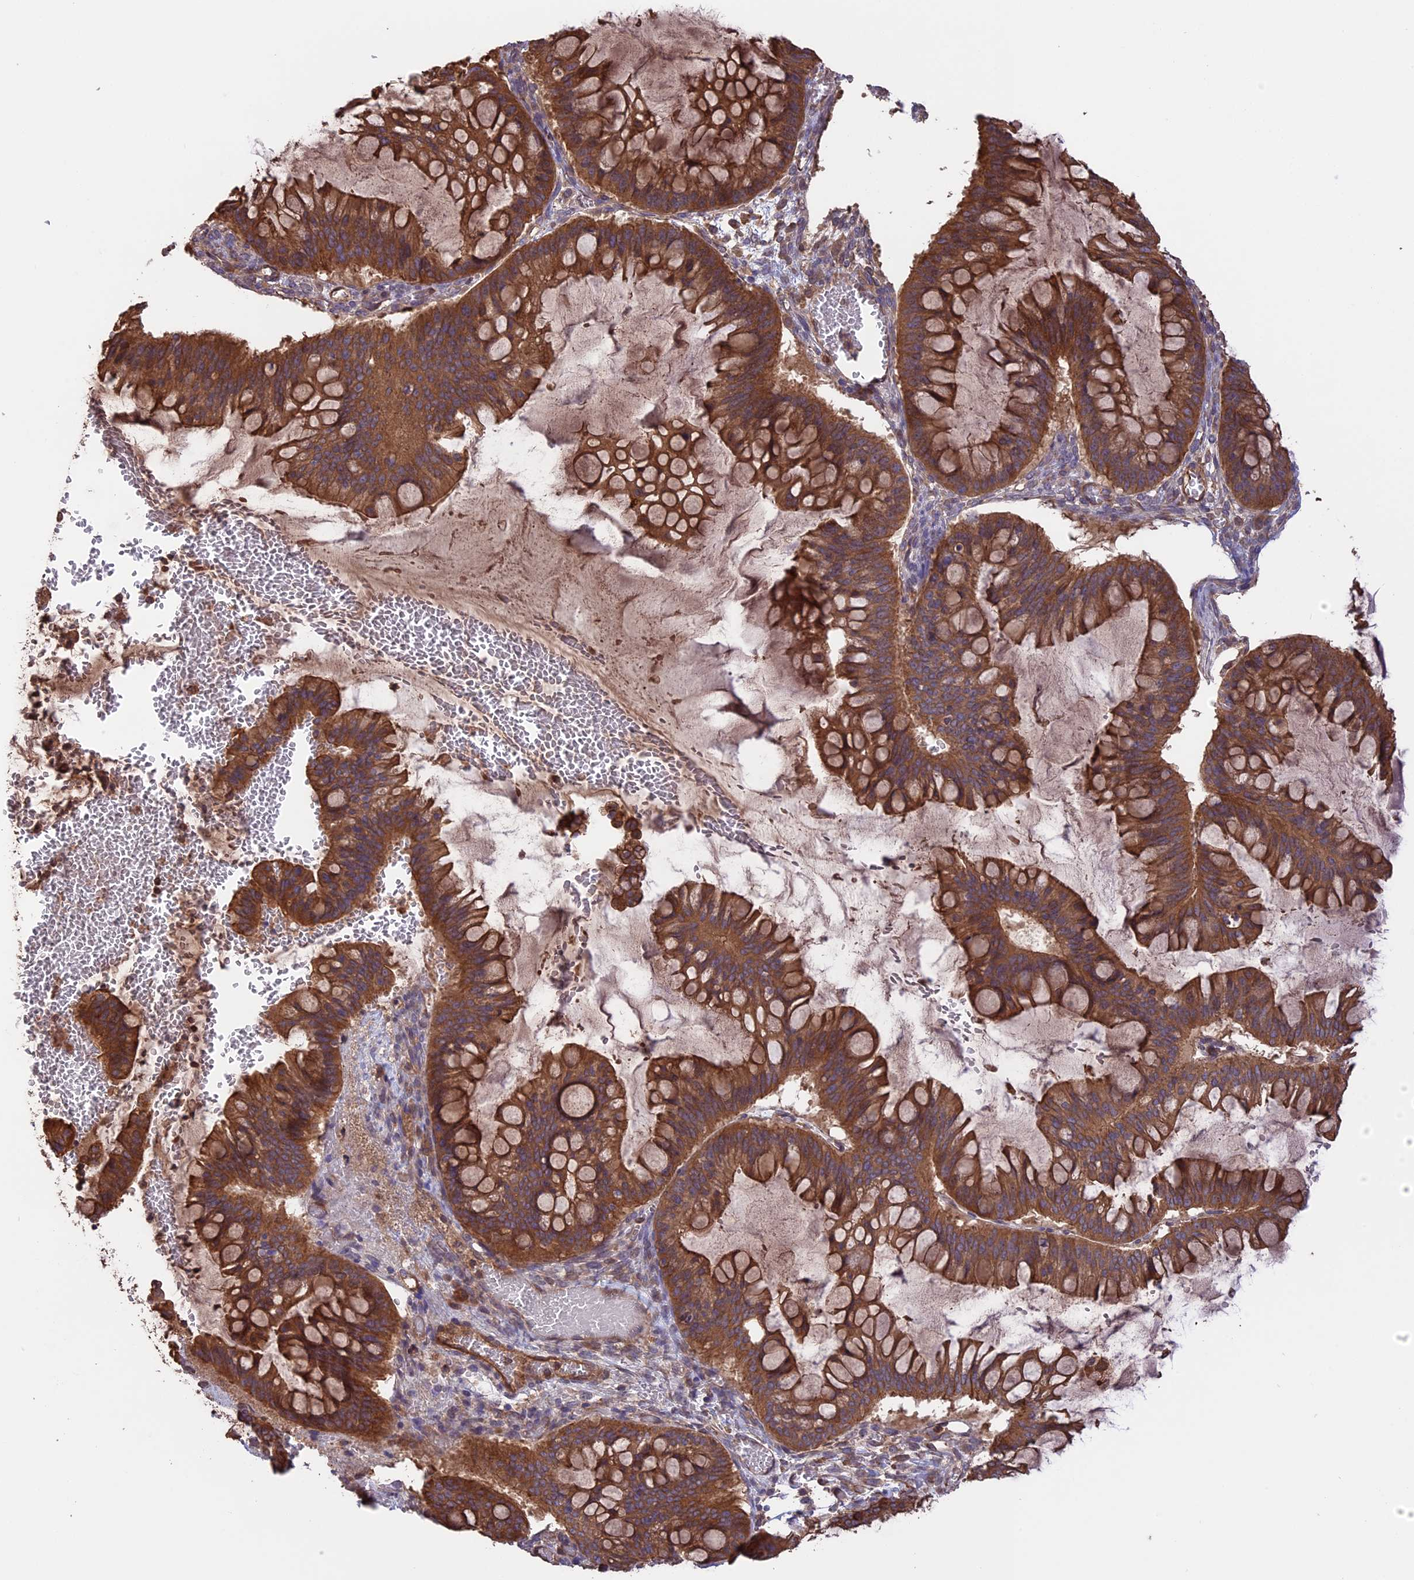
{"staining": {"intensity": "strong", "quantity": ">75%", "location": "cytoplasmic/membranous"}, "tissue": "ovarian cancer", "cell_type": "Tumor cells", "image_type": "cancer", "snomed": [{"axis": "morphology", "description": "Cystadenocarcinoma, mucinous, NOS"}, {"axis": "topography", "description": "Ovary"}], "caption": "Protein expression analysis of human ovarian cancer reveals strong cytoplasmic/membranous positivity in about >75% of tumor cells.", "gene": "GAS8", "patient": {"sex": "female", "age": 73}}